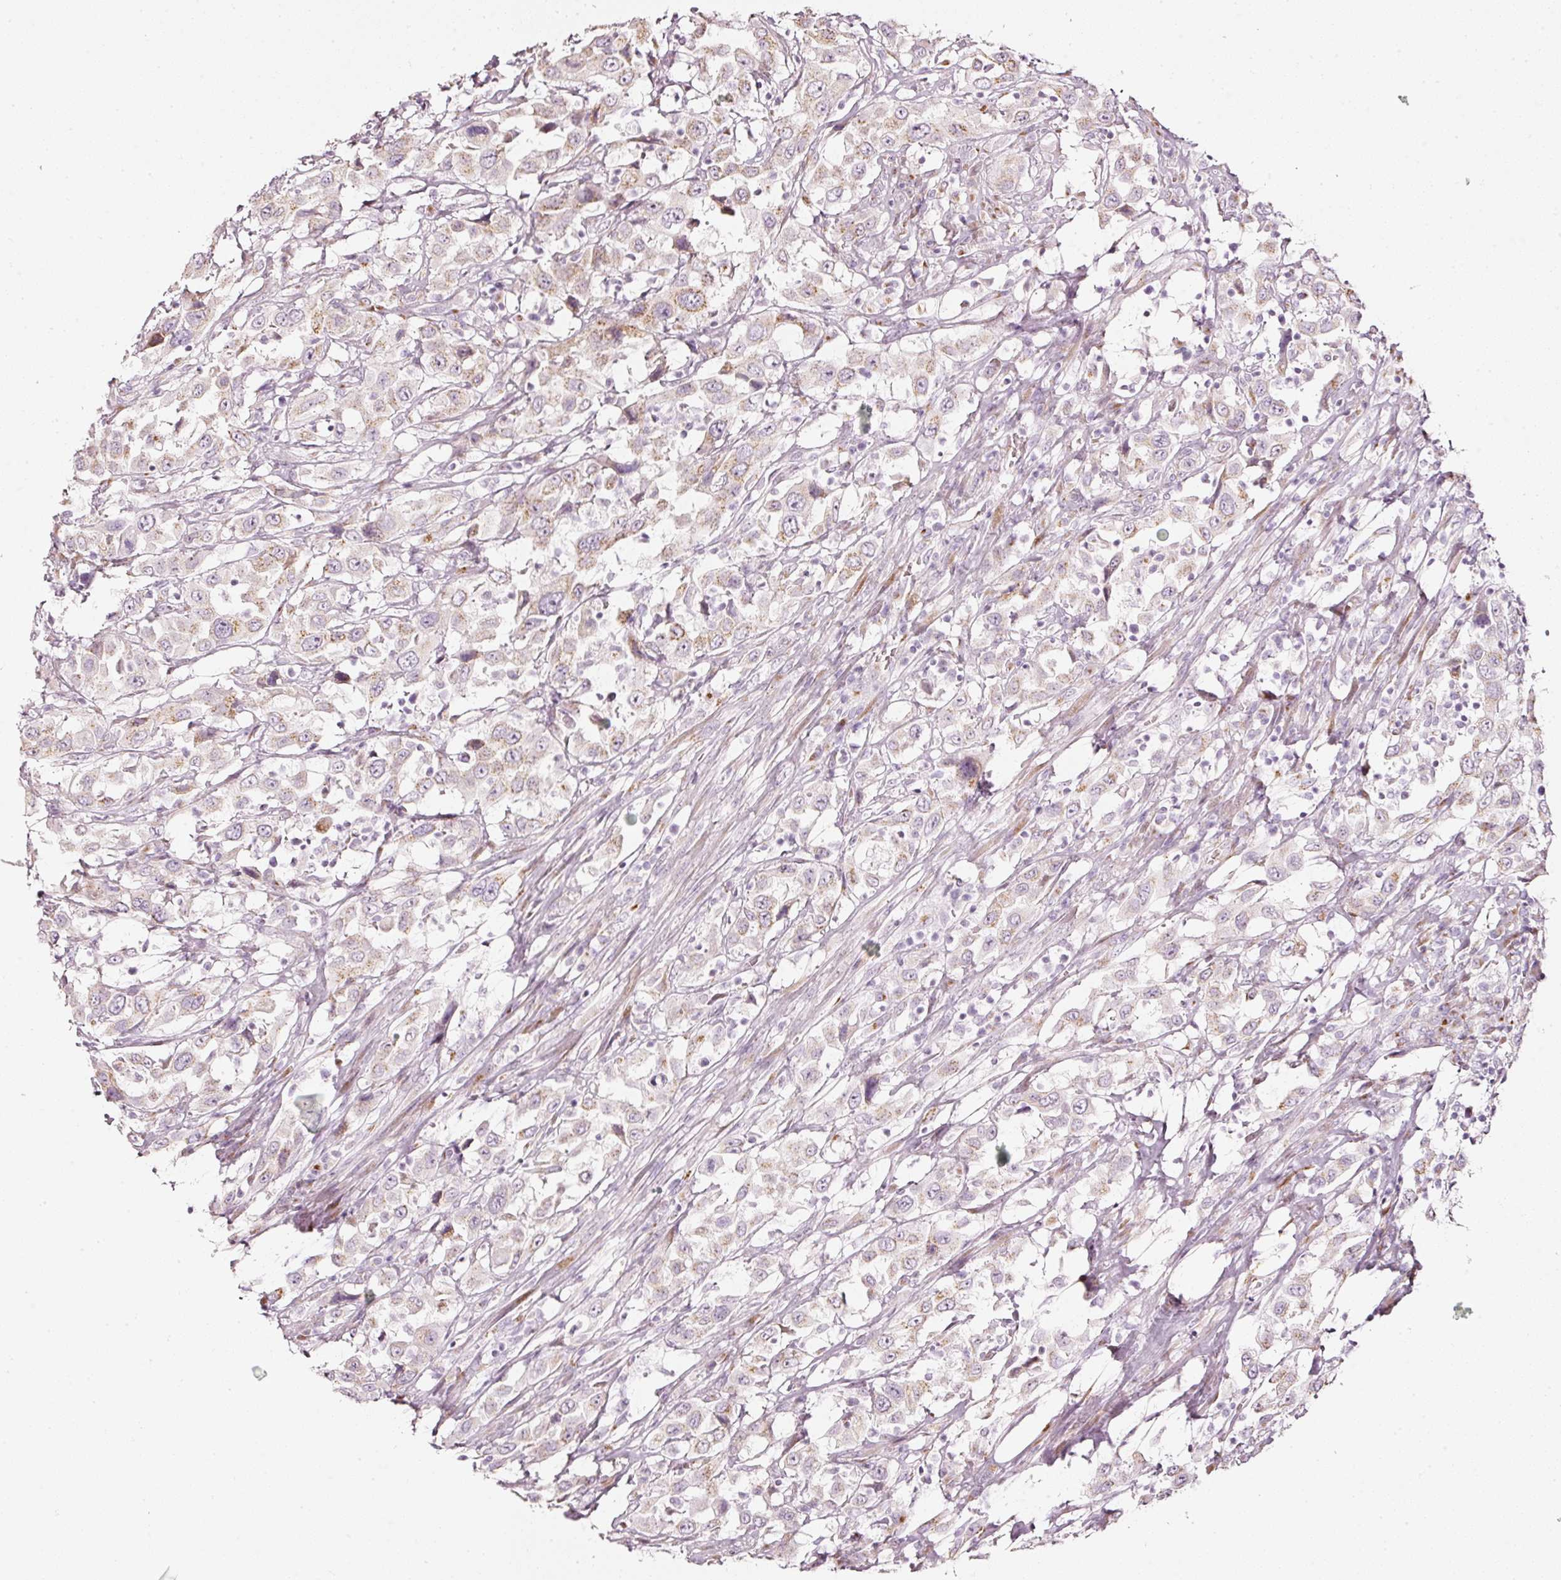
{"staining": {"intensity": "weak", "quantity": "<25%", "location": "cytoplasmic/membranous"}, "tissue": "urothelial cancer", "cell_type": "Tumor cells", "image_type": "cancer", "snomed": [{"axis": "morphology", "description": "Urothelial carcinoma, High grade"}, {"axis": "topography", "description": "Urinary bladder"}], "caption": "DAB immunohistochemical staining of high-grade urothelial carcinoma reveals no significant positivity in tumor cells. (IHC, brightfield microscopy, high magnification).", "gene": "SDF4", "patient": {"sex": "male", "age": 61}}